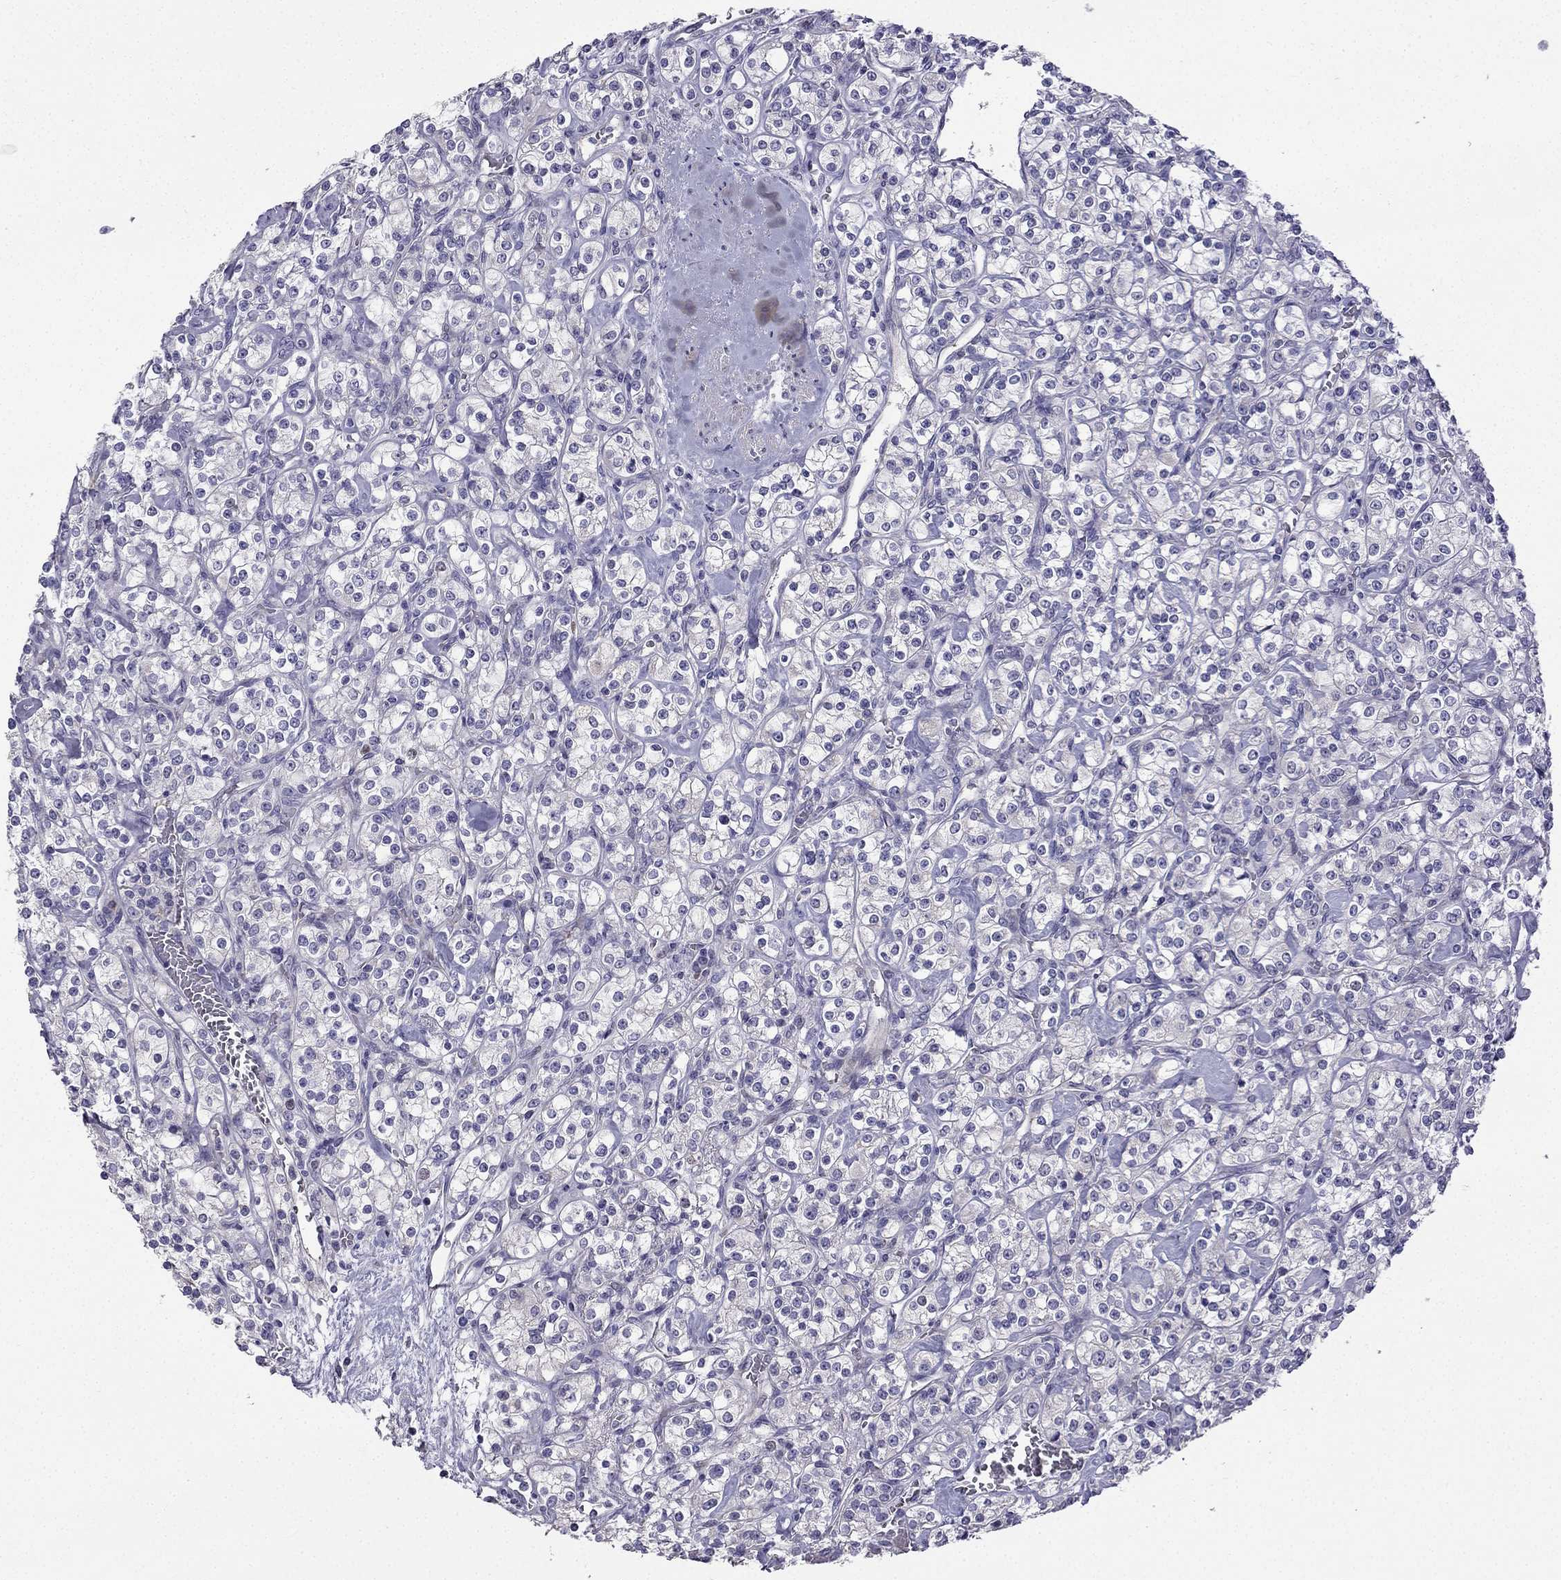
{"staining": {"intensity": "negative", "quantity": "none", "location": "none"}, "tissue": "renal cancer", "cell_type": "Tumor cells", "image_type": "cancer", "snomed": [{"axis": "morphology", "description": "Adenocarcinoma, NOS"}, {"axis": "topography", "description": "Kidney"}], "caption": "Micrograph shows no significant protein positivity in tumor cells of renal cancer.", "gene": "UHRF1", "patient": {"sex": "male", "age": 77}}